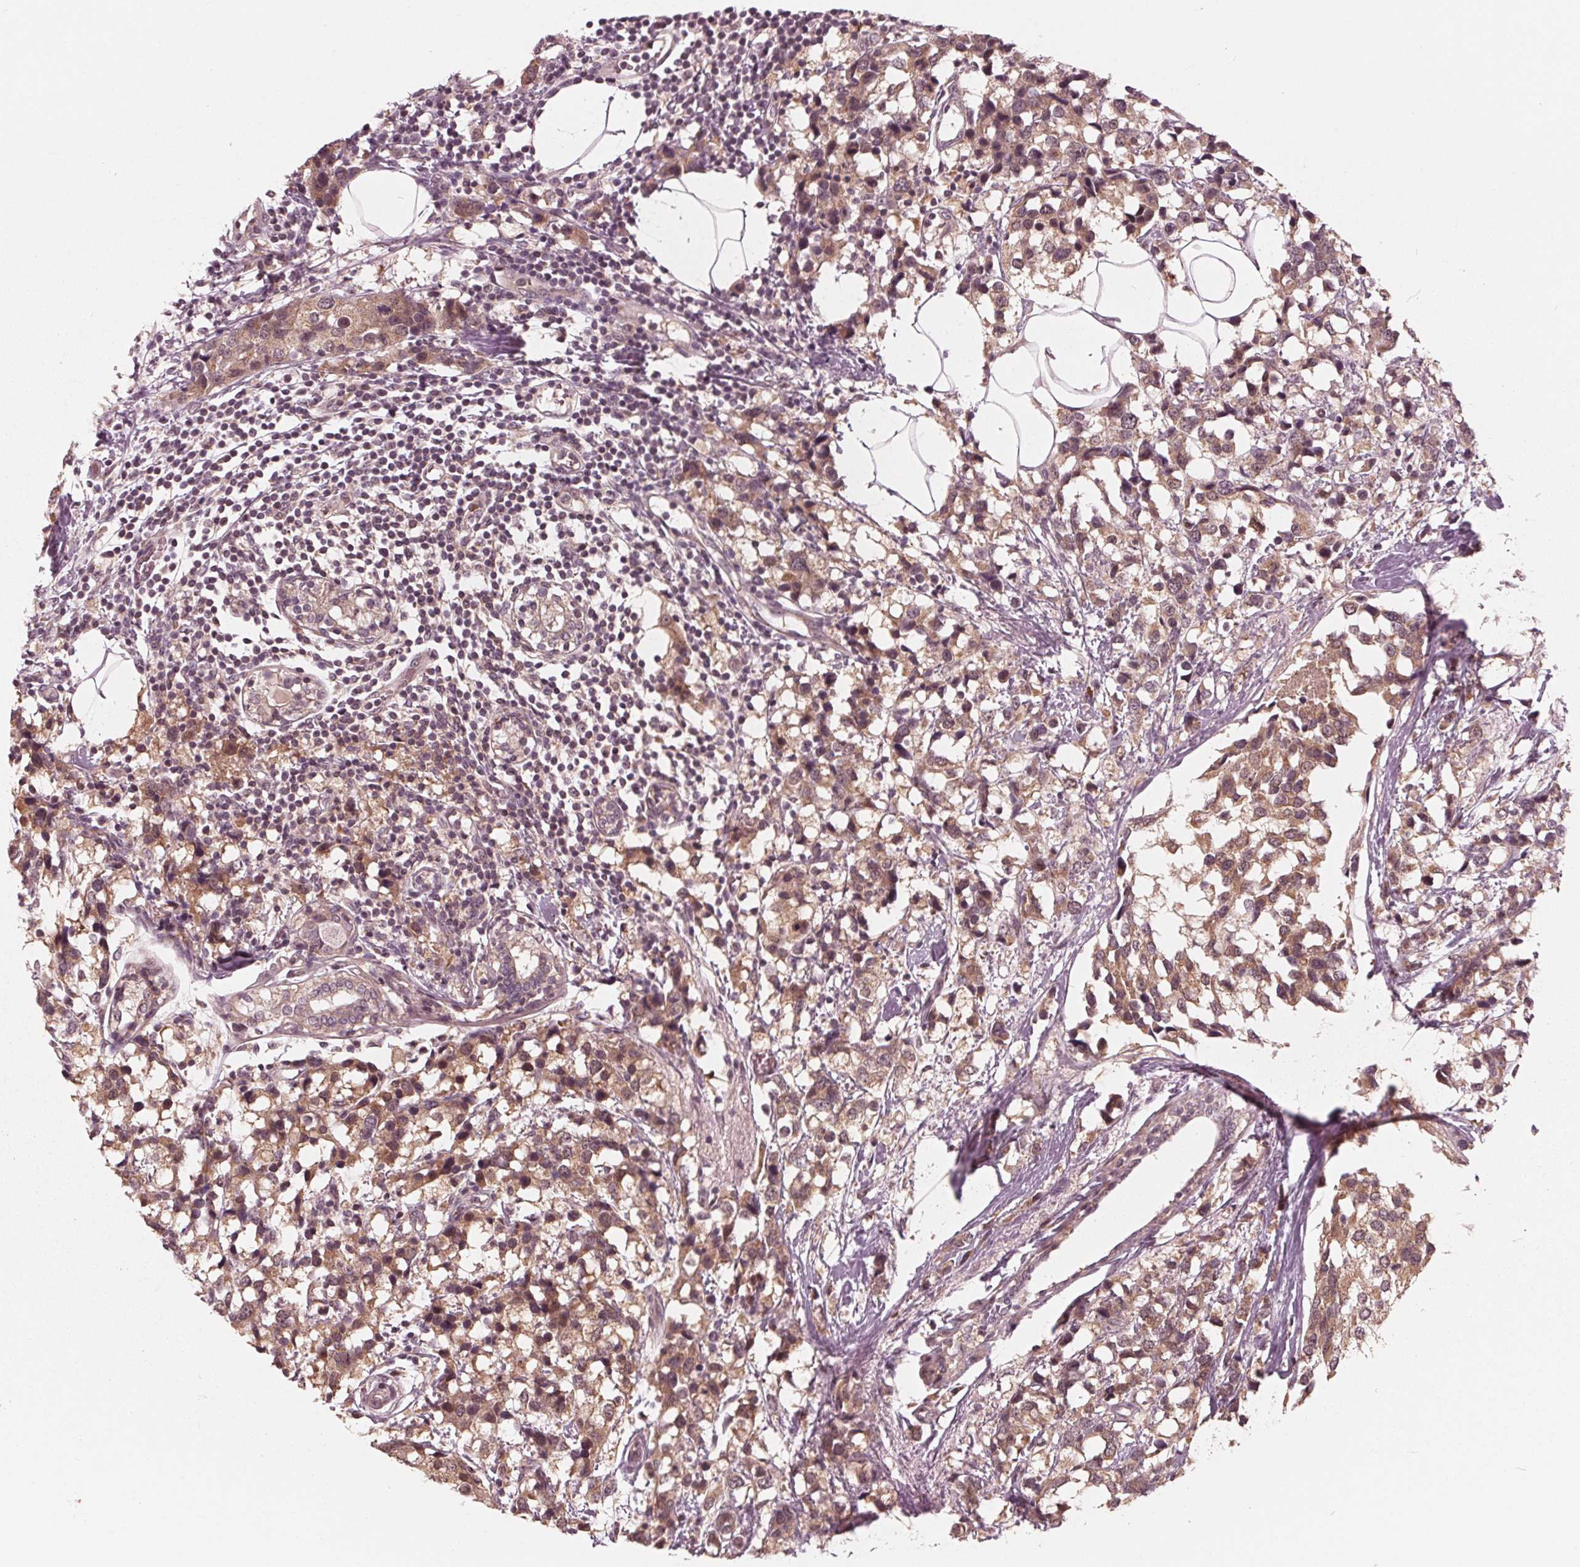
{"staining": {"intensity": "moderate", "quantity": ">75%", "location": "cytoplasmic/membranous"}, "tissue": "breast cancer", "cell_type": "Tumor cells", "image_type": "cancer", "snomed": [{"axis": "morphology", "description": "Lobular carcinoma"}, {"axis": "topography", "description": "Breast"}], "caption": "Breast lobular carcinoma was stained to show a protein in brown. There is medium levels of moderate cytoplasmic/membranous expression in approximately >75% of tumor cells. (IHC, brightfield microscopy, high magnification).", "gene": "UBALD1", "patient": {"sex": "female", "age": 59}}